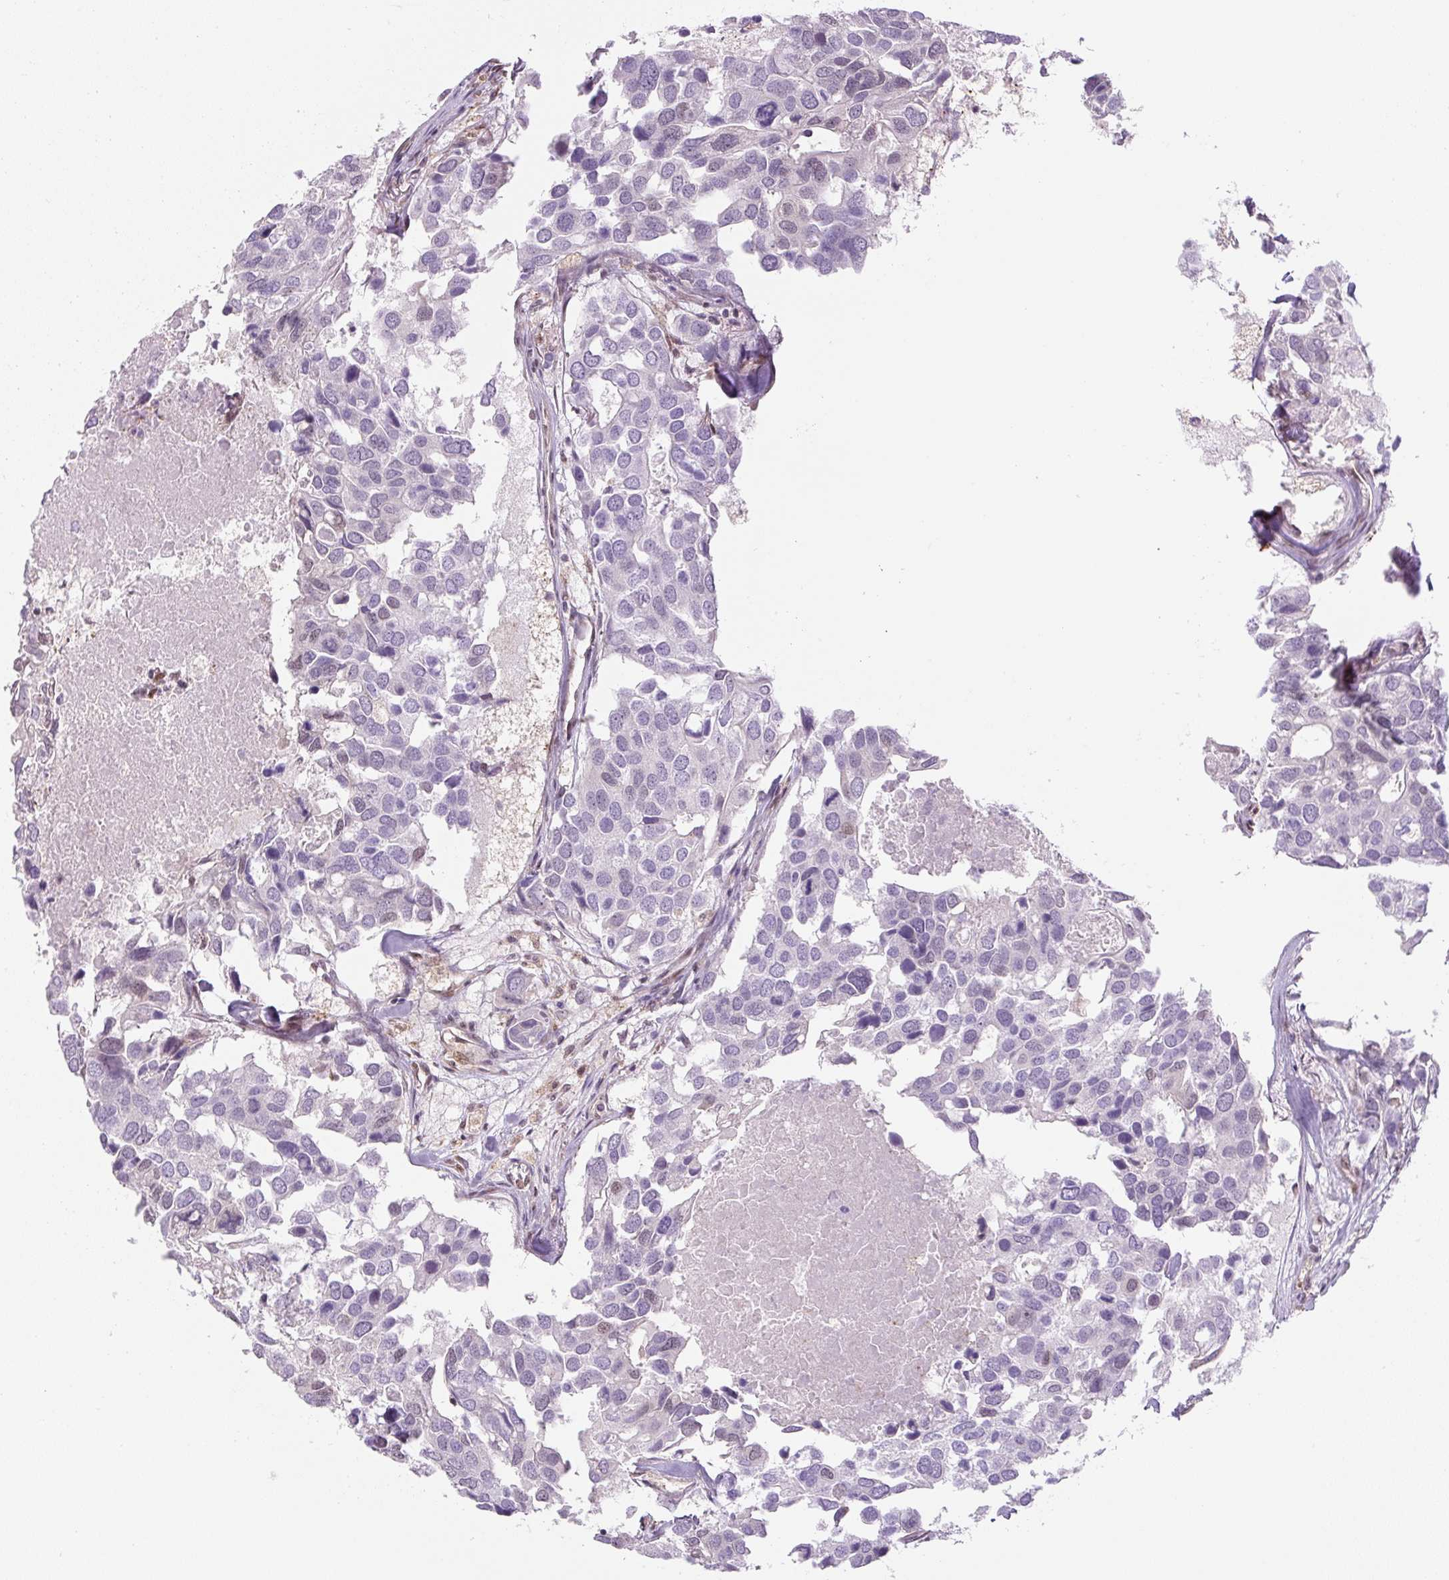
{"staining": {"intensity": "negative", "quantity": "none", "location": "none"}, "tissue": "breast cancer", "cell_type": "Tumor cells", "image_type": "cancer", "snomed": [{"axis": "morphology", "description": "Duct carcinoma"}, {"axis": "topography", "description": "Breast"}], "caption": "High magnification brightfield microscopy of infiltrating ductal carcinoma (breast) stained with DAB (3,3'-diaminobenzidine) (brown) and counterstained with hematoxylin (blue): tumor cells show no significant positivity. (DAB immunohistochemistry (IHC), high magnification).", "gene": "TCFL5", "patient": {"sex": "female", "age": 83}}